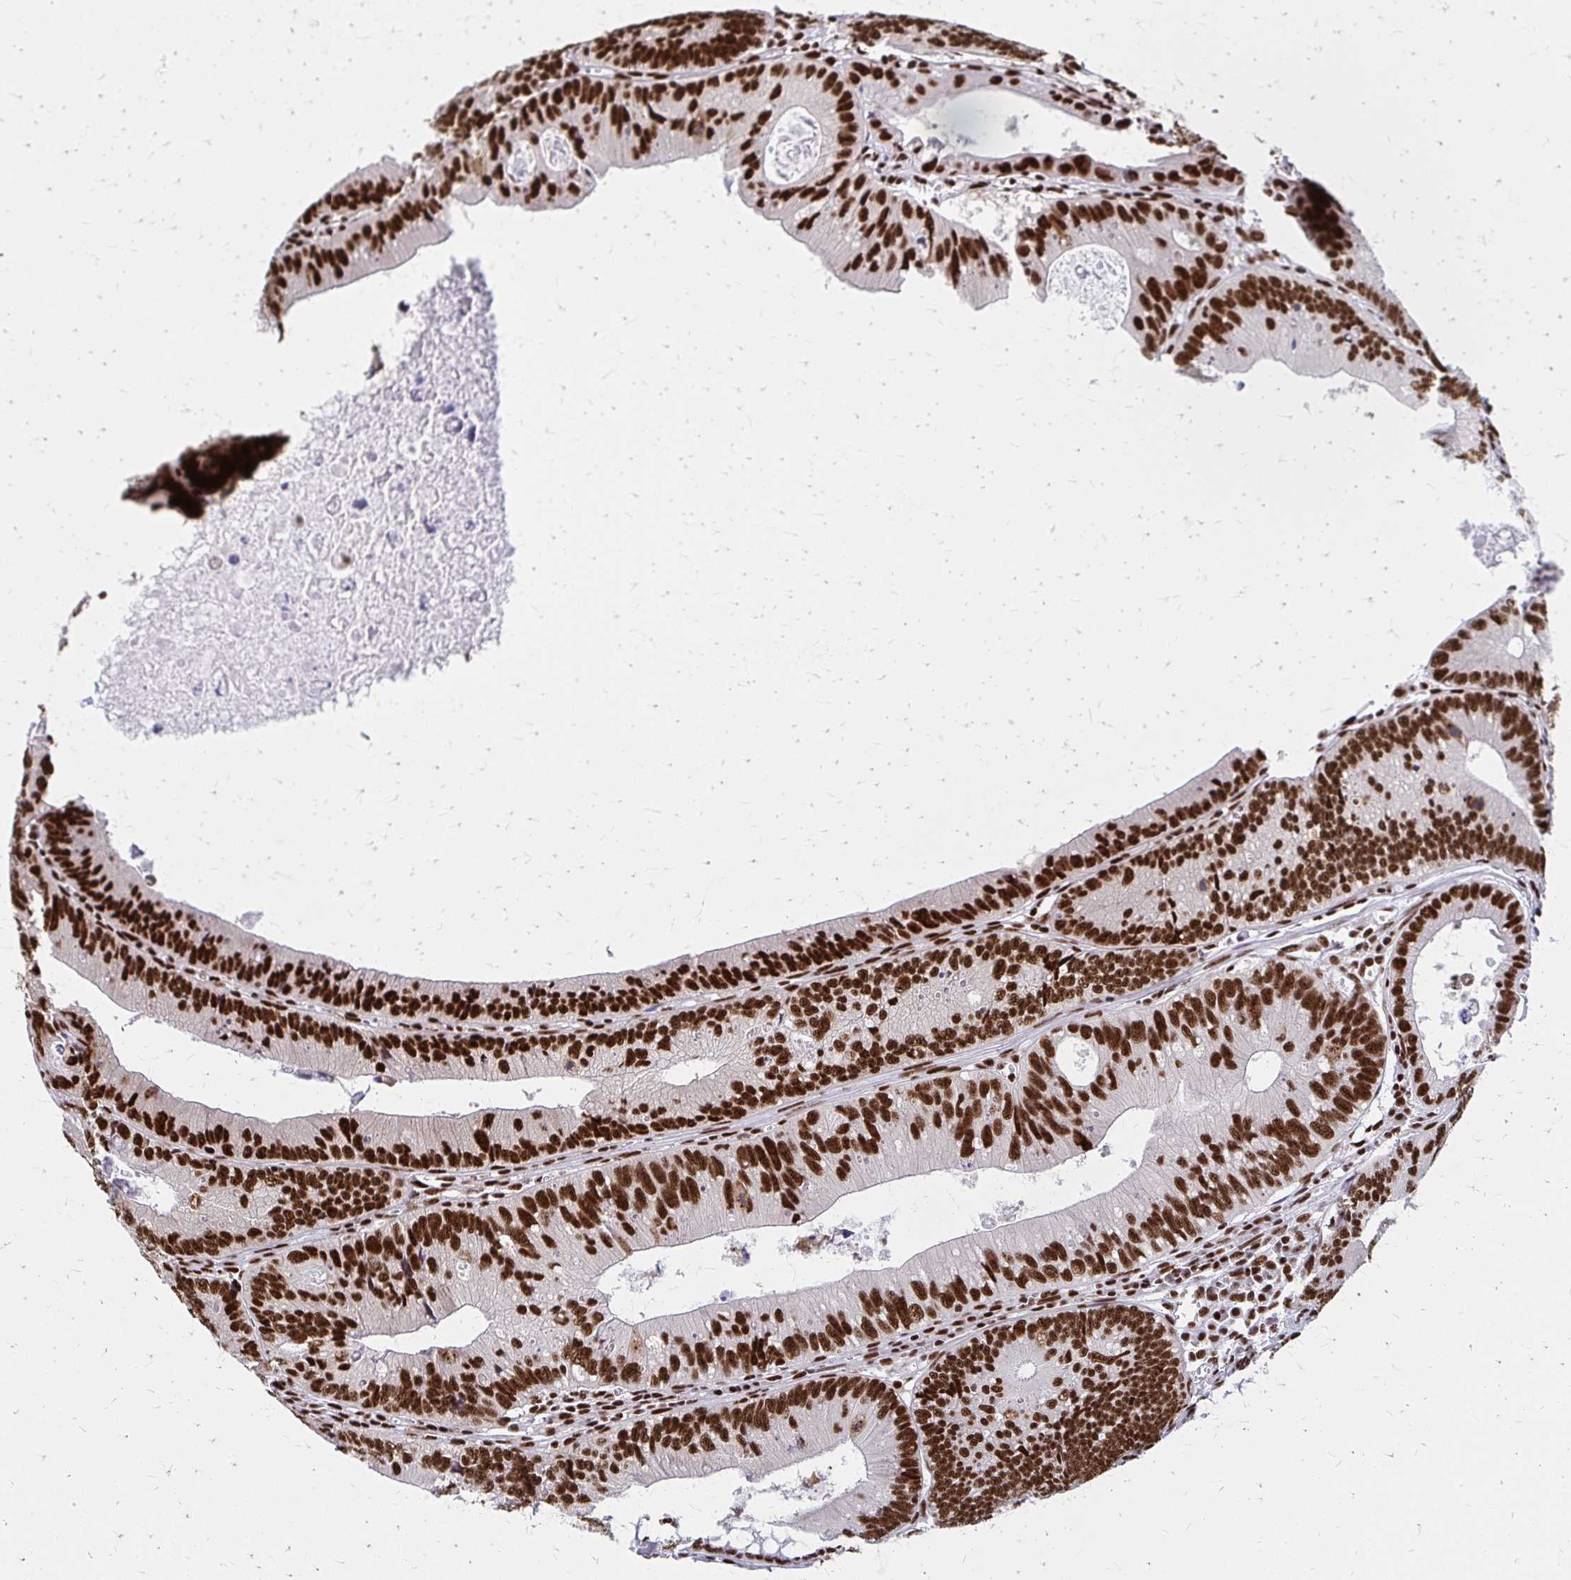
{"staining": {"intensity": "strong", "quantity": ">75%", "location": "nuclear"}, "tissue": "colorectal cancer", "cell_type": "Tumor cells", "image_type": "cancer", "snomed": [{"axis": "morphology", "description": "Adenocarcinoma, NOS"}, {"axis": "topography", "description": "Rectum"}], "caption": "Adenocarcinoma (colorectal) stained with immunohistochemistry (IHC) reveals strong nuclear staining in approximately >75% of tumor cells.", "gene": "CNKSR3", "patient": {"sex": "female", "age": 81}}